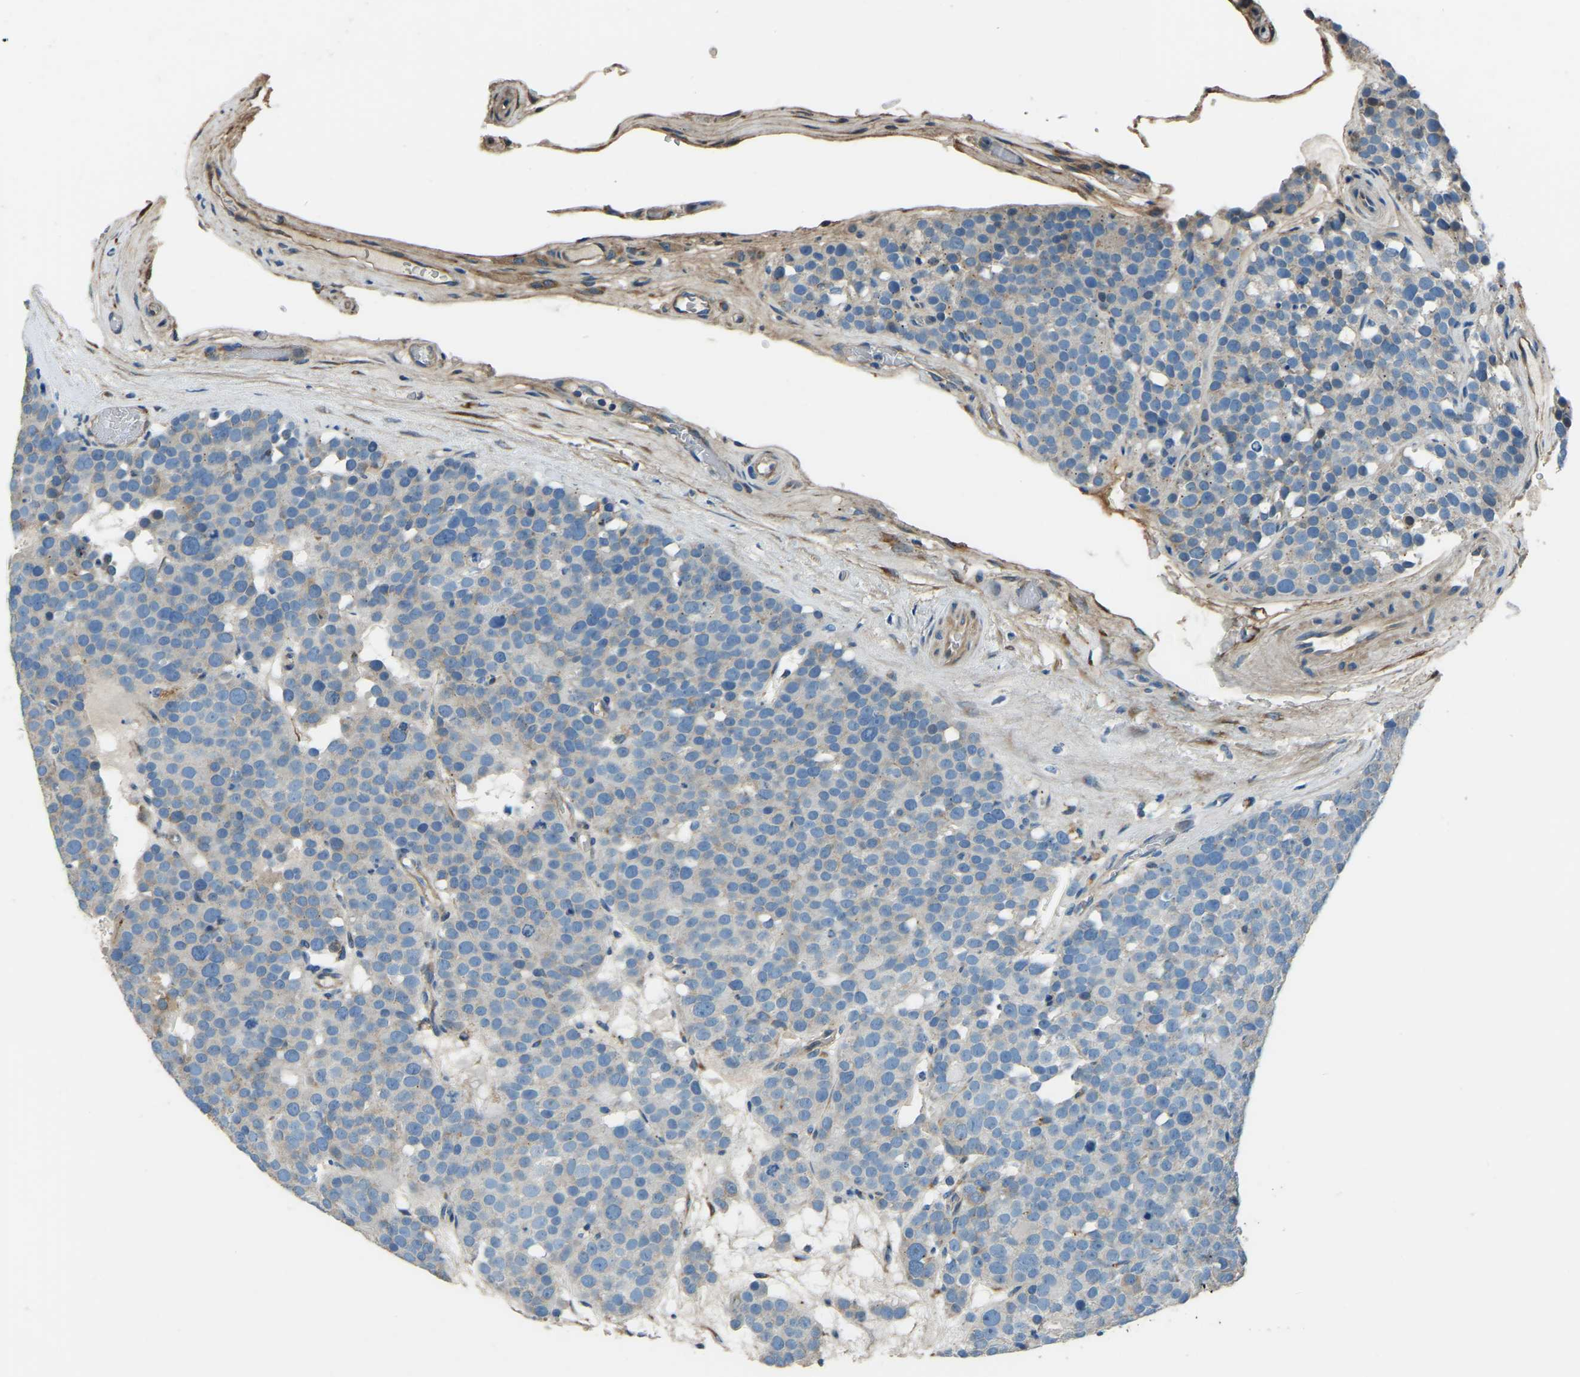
{"staining": {"intensity": "negative", "quantity": "none", "location": "none"}, "tissue": "testis cancer", "cell_type": "Tumor cells", "image_type": "cancer", "snomed": [{"axis": "morphology", "description": "Seminoma, NOS"}, {"axis": "topography", "description": "Testis"}], "caption": "IHC of human testis cancer (seminoma) exhibits no positivity in tumor cells. (Brightfield microscopy of DAB immunohistochemistry (IHC) at high magnification).", "gene": "COL3A1", "patient": {"sex": "male", "age": 71}}